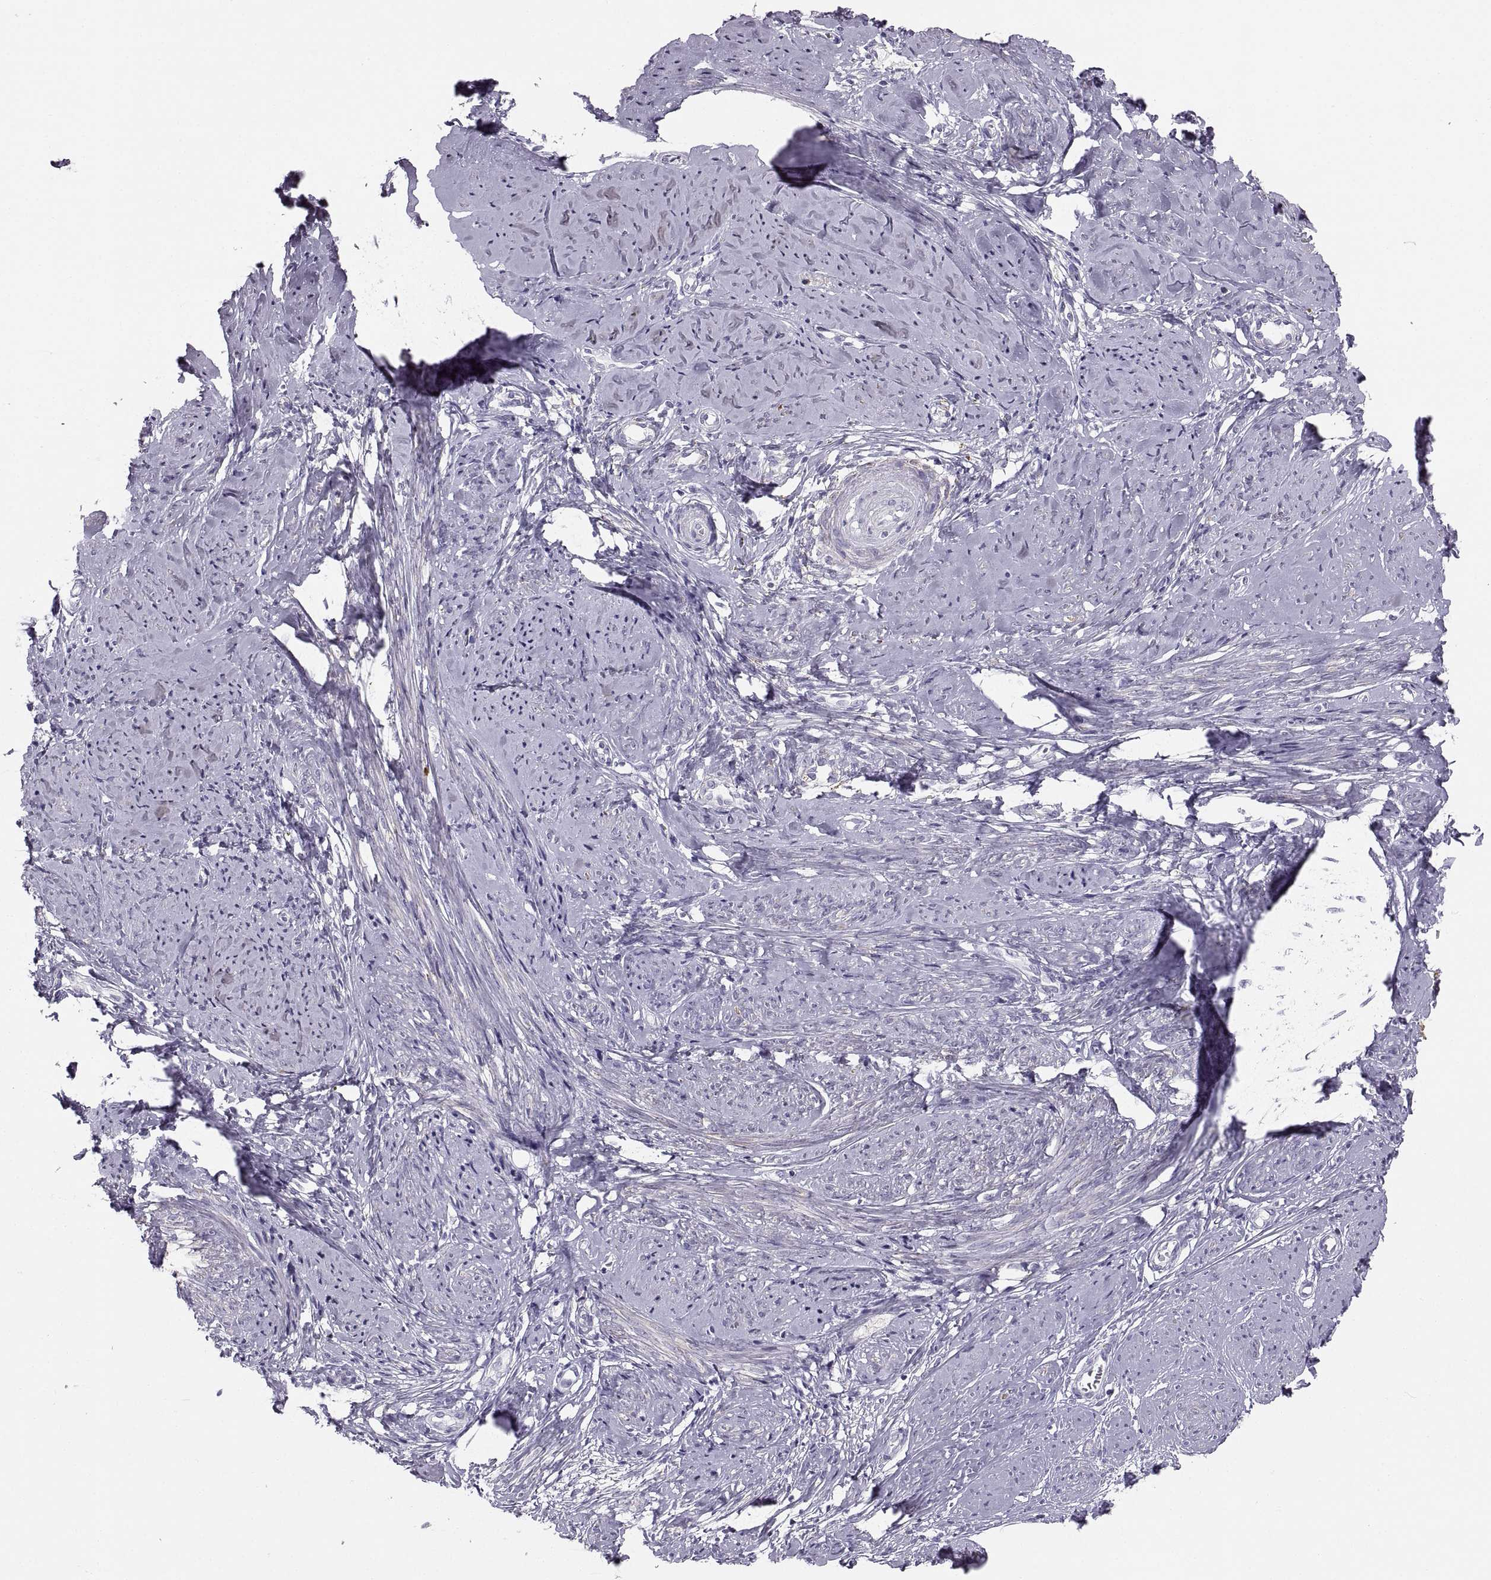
{"staining": {"intensity": "negative", "quantity": "none", "location": "none"}, "tissue": "smooth muscle", "cell_type": "Smooth muscle cells", "image_type": "normal", "snomed": [{"axis": "morphology", "description": "Normal tissue, NOS"}, {"axis": "topography", "description": "Smooth muscle"}], "caption": "This is an IHC photomicrograph of normal smooth muscle. There is no expression in smooth muscle cells.", "gene": "COL9A3", "patient": {"sex": "female", "age": 48}}